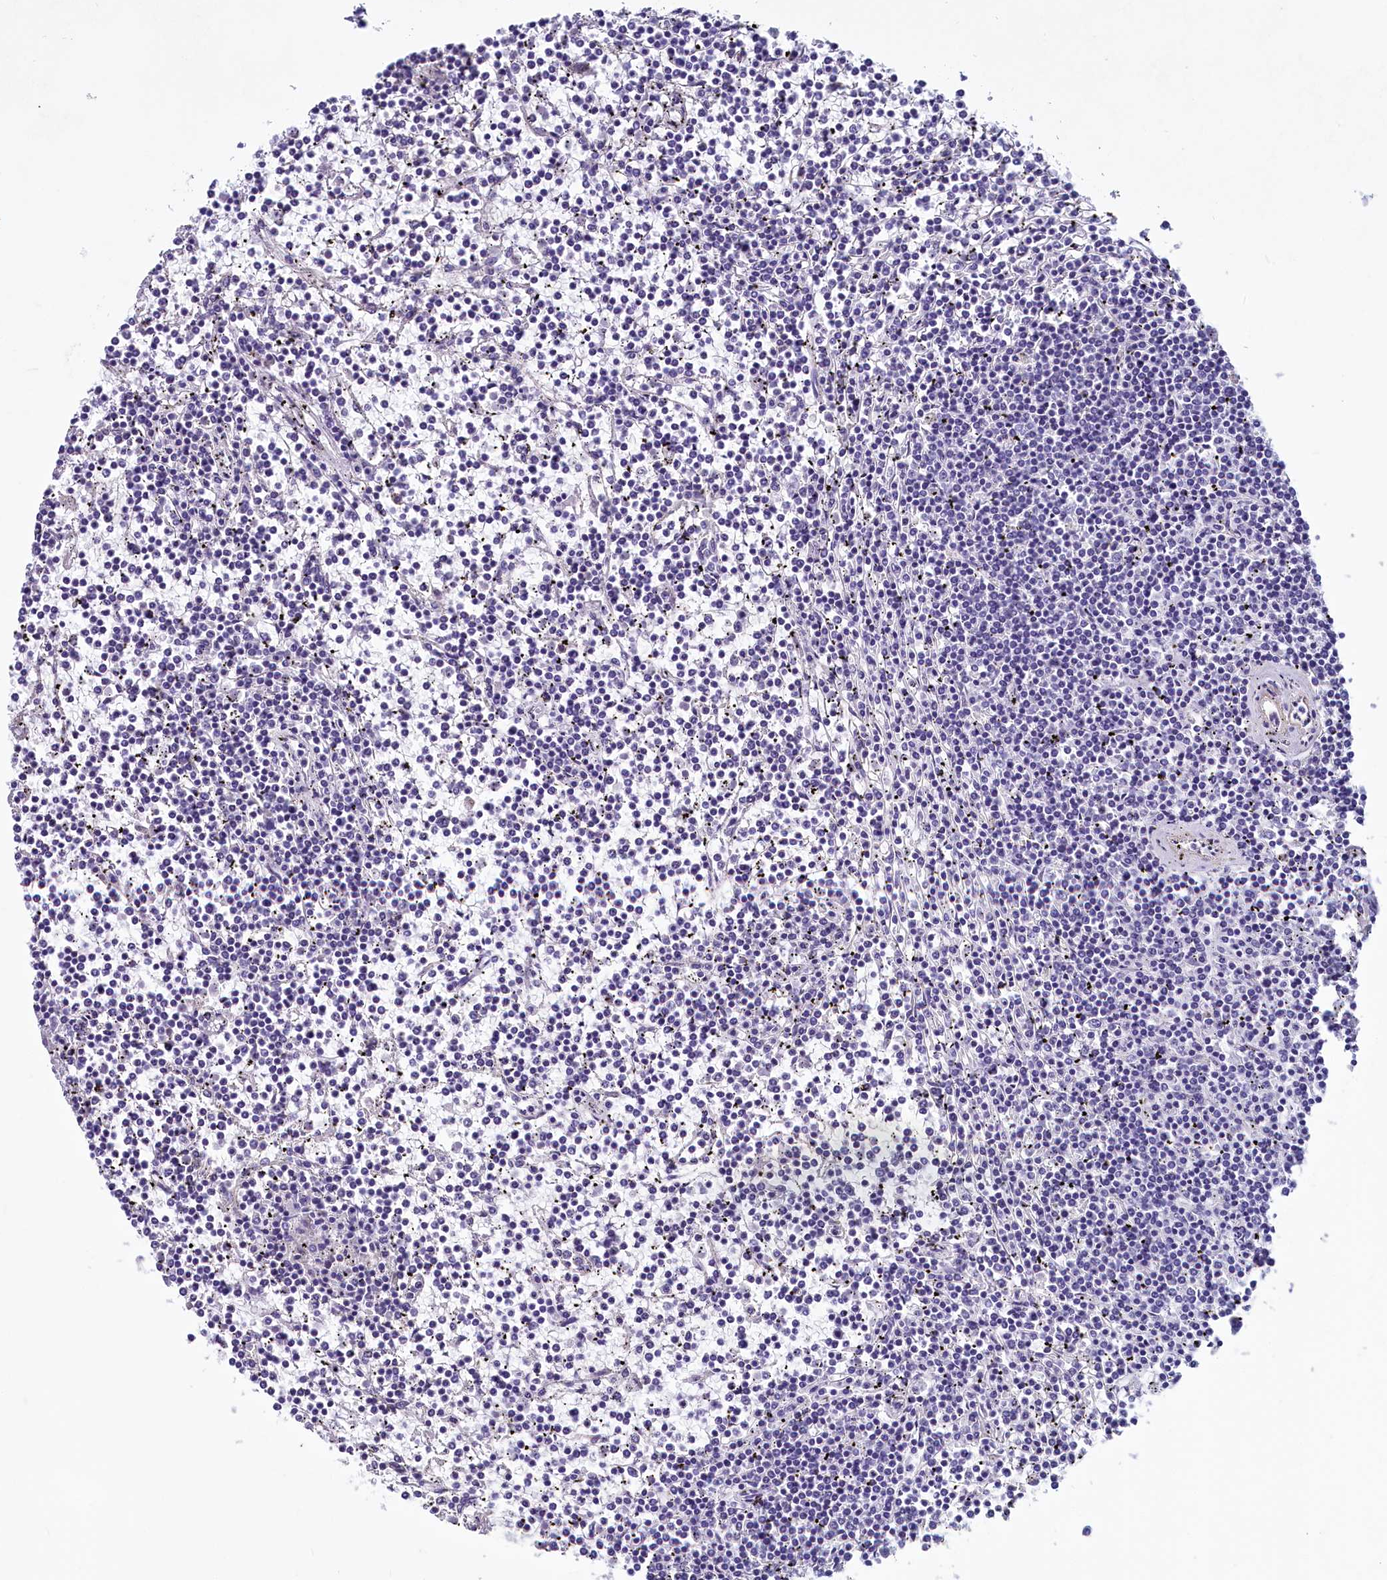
{"staining": {"intensity": "negative", "quantity": "none", "location": "none"}, "tissue": "lymphoma", "cell_type": "Tumor cells", "image_type": "cancer", "snomed": [{"axis": "morphology", "description": "Malignant lymphoma, non-Hodgkin's type, Low grade"}, {"axis": "topography", "description": "Spleen"}], "caption": "The immunohistochemistry image has no significant staining in tumor cells of low-grade malignant lymphoma, non-Hodgkin's type tissue. The staining was performed using DAB (3,3'-diaminobenzidine) to visualize the protein expression in brown, while the nuclei were stained in blue with hematoxylin (Magnification: 20x).", "gene": "INSC", "patient": {"sex": "female", "age": 19}}